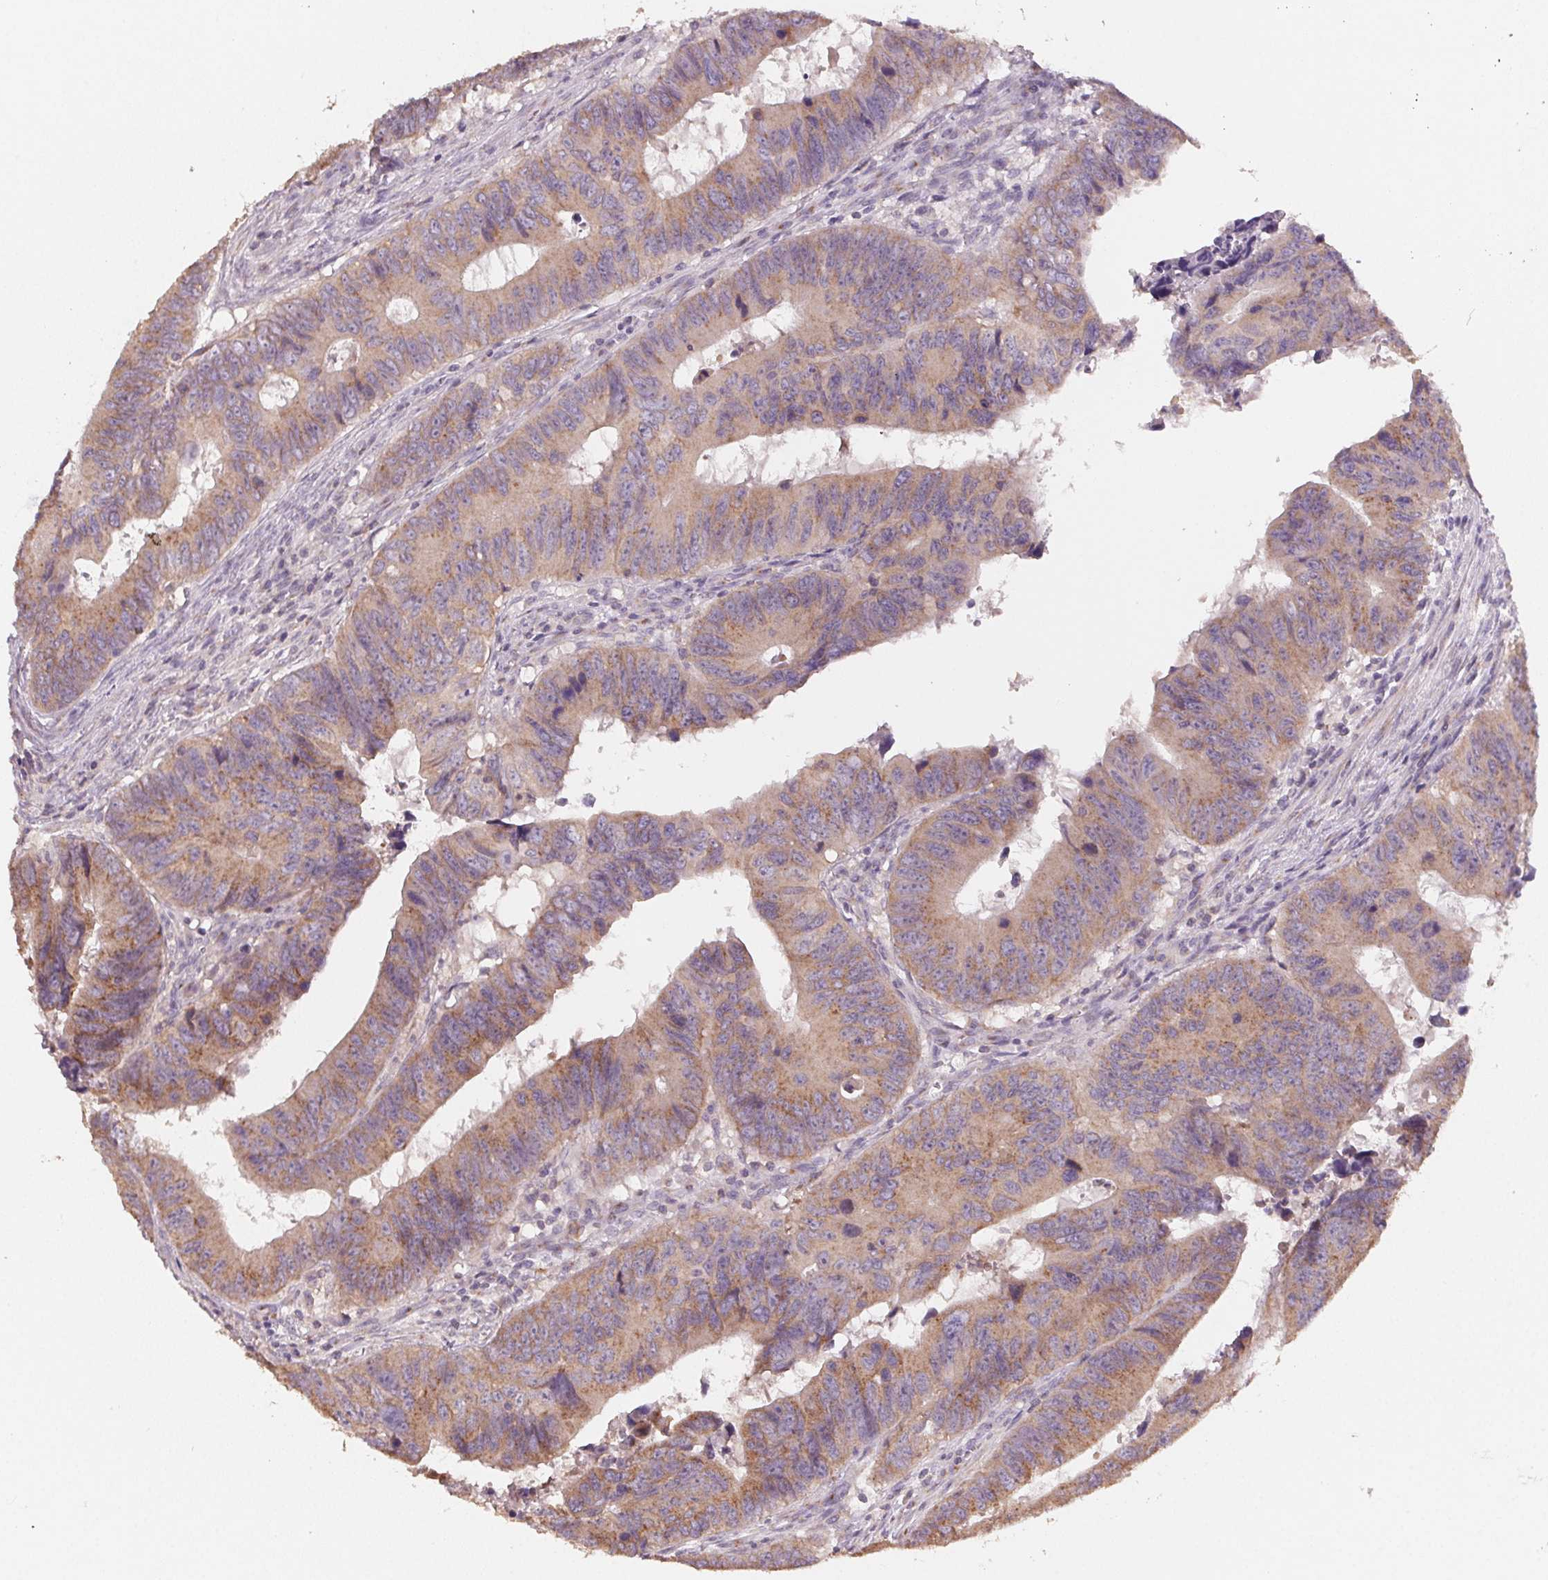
{"staining": {"intensity": "moderate", "quantity": ">75%", "location": "cytoplasmic/membranous"}, "tissue": "colorectal cancer", "cell_type": "Tumor cells", "image_type": "cancer", "snomed": [{"axis": "morphology", "description": "Adenocarcinoma, NOS"}, {"axis": "topography", "description": "Colon"}], "caption": "The immunohistochemical stain shows moderate cytoplasmic/membranous positivity in tumor cells of colorectal cancer (adenocarcinoma) tissue.", "gene": "AP1S1", "patient": {"sex": "female", "age": 82}}